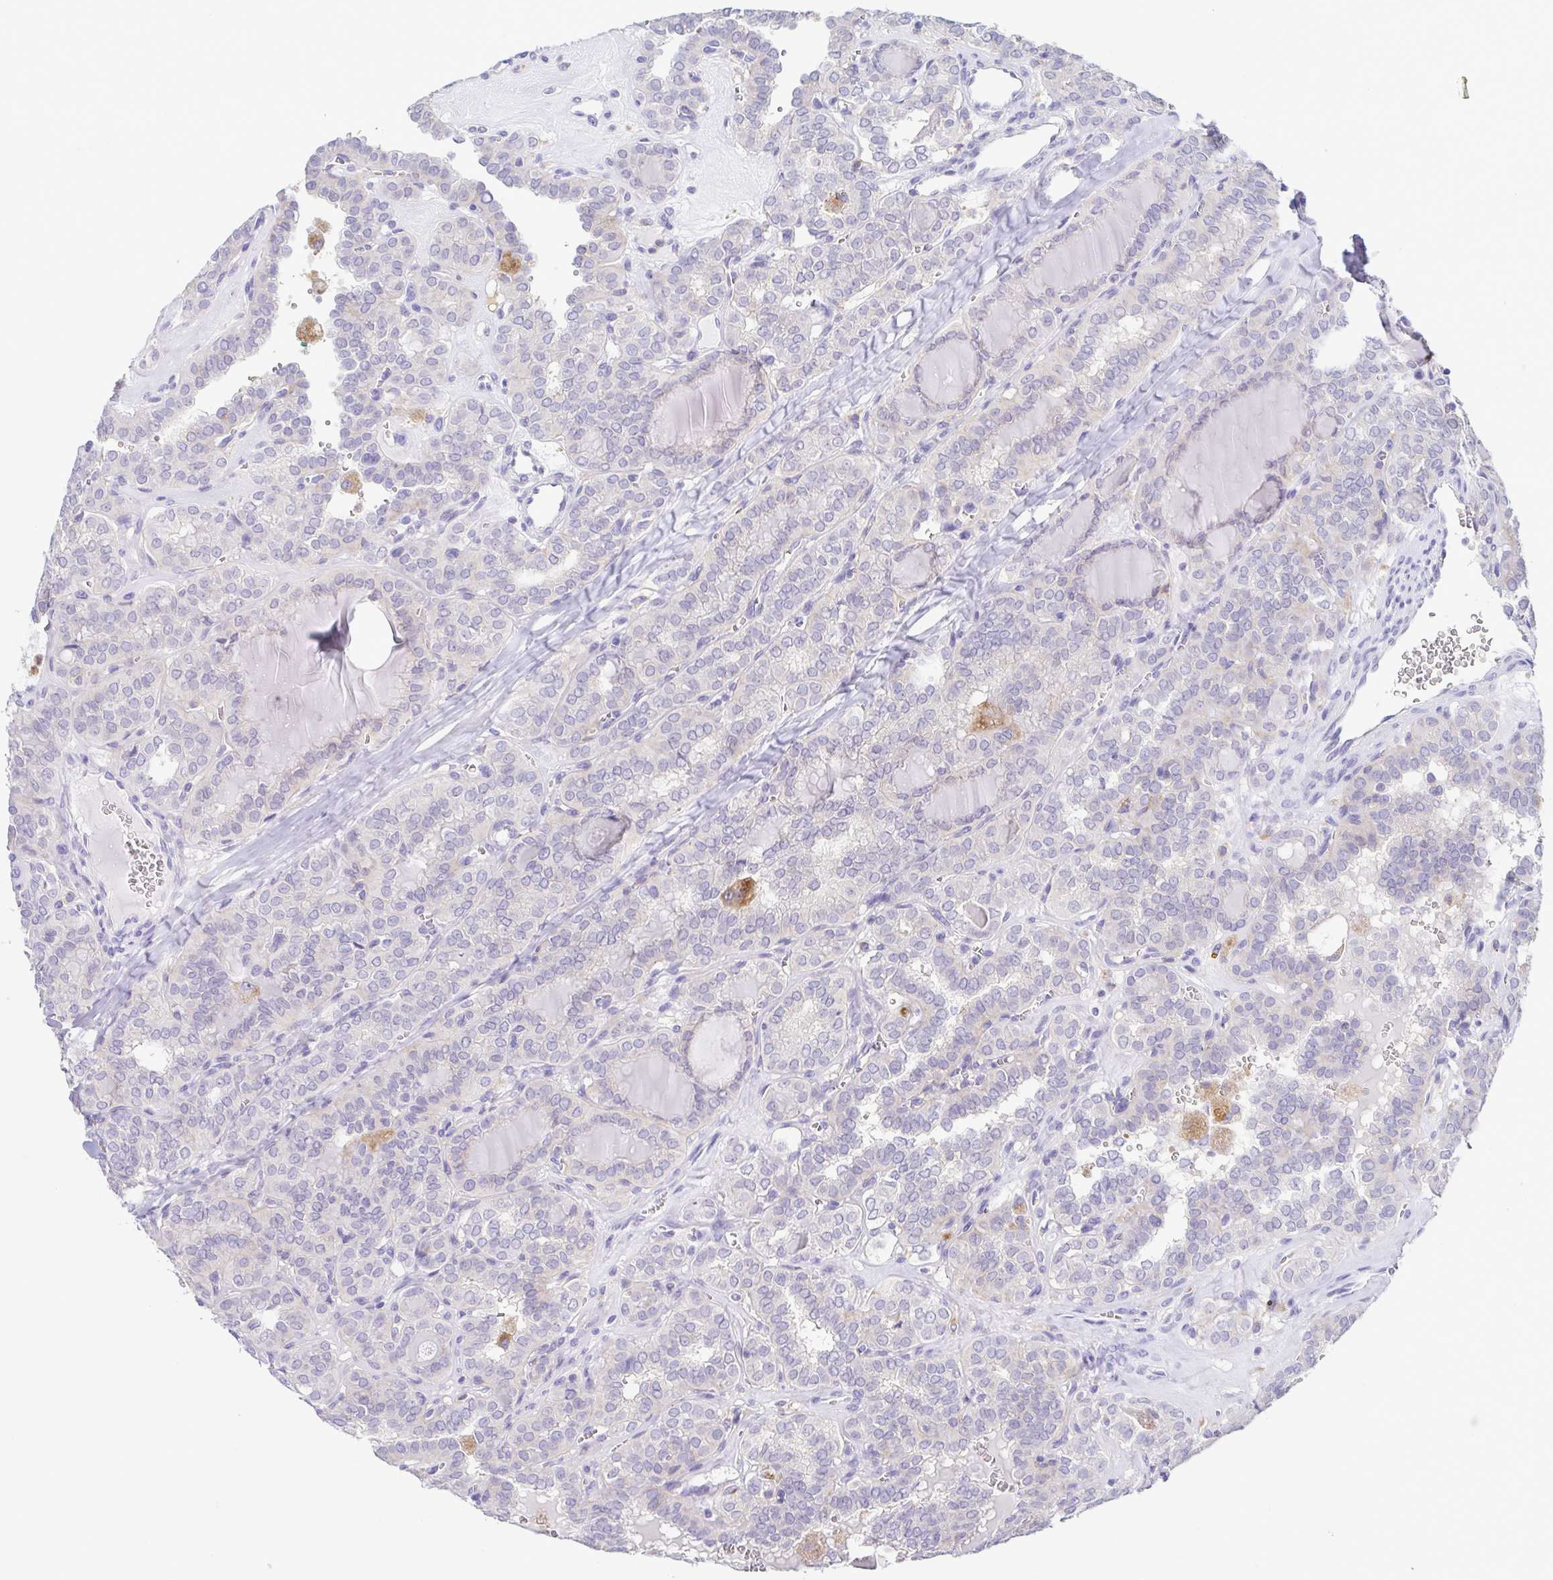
{"staining": {"intensity": "negative", "quantity": "none", "location": "none"}, "tissue": "thyroid cancer", "cell_type": "Tumor cells", "image_type": "cancer", "snomed": [{"axis": "morphology", "description": "Papillary adenocarcinoma, NOS"}, {"axis": "topography", "description": "Thyroid gland"}], "caption": "DAB (3,3'-diaminobenzidine) immunohistochemical staining of human thyroid papillary adenocarcinoma shows no significant expression in tumor cells.", "gene": "ATP6V1G2", "patient": {"sex": "female", "age": 41}}